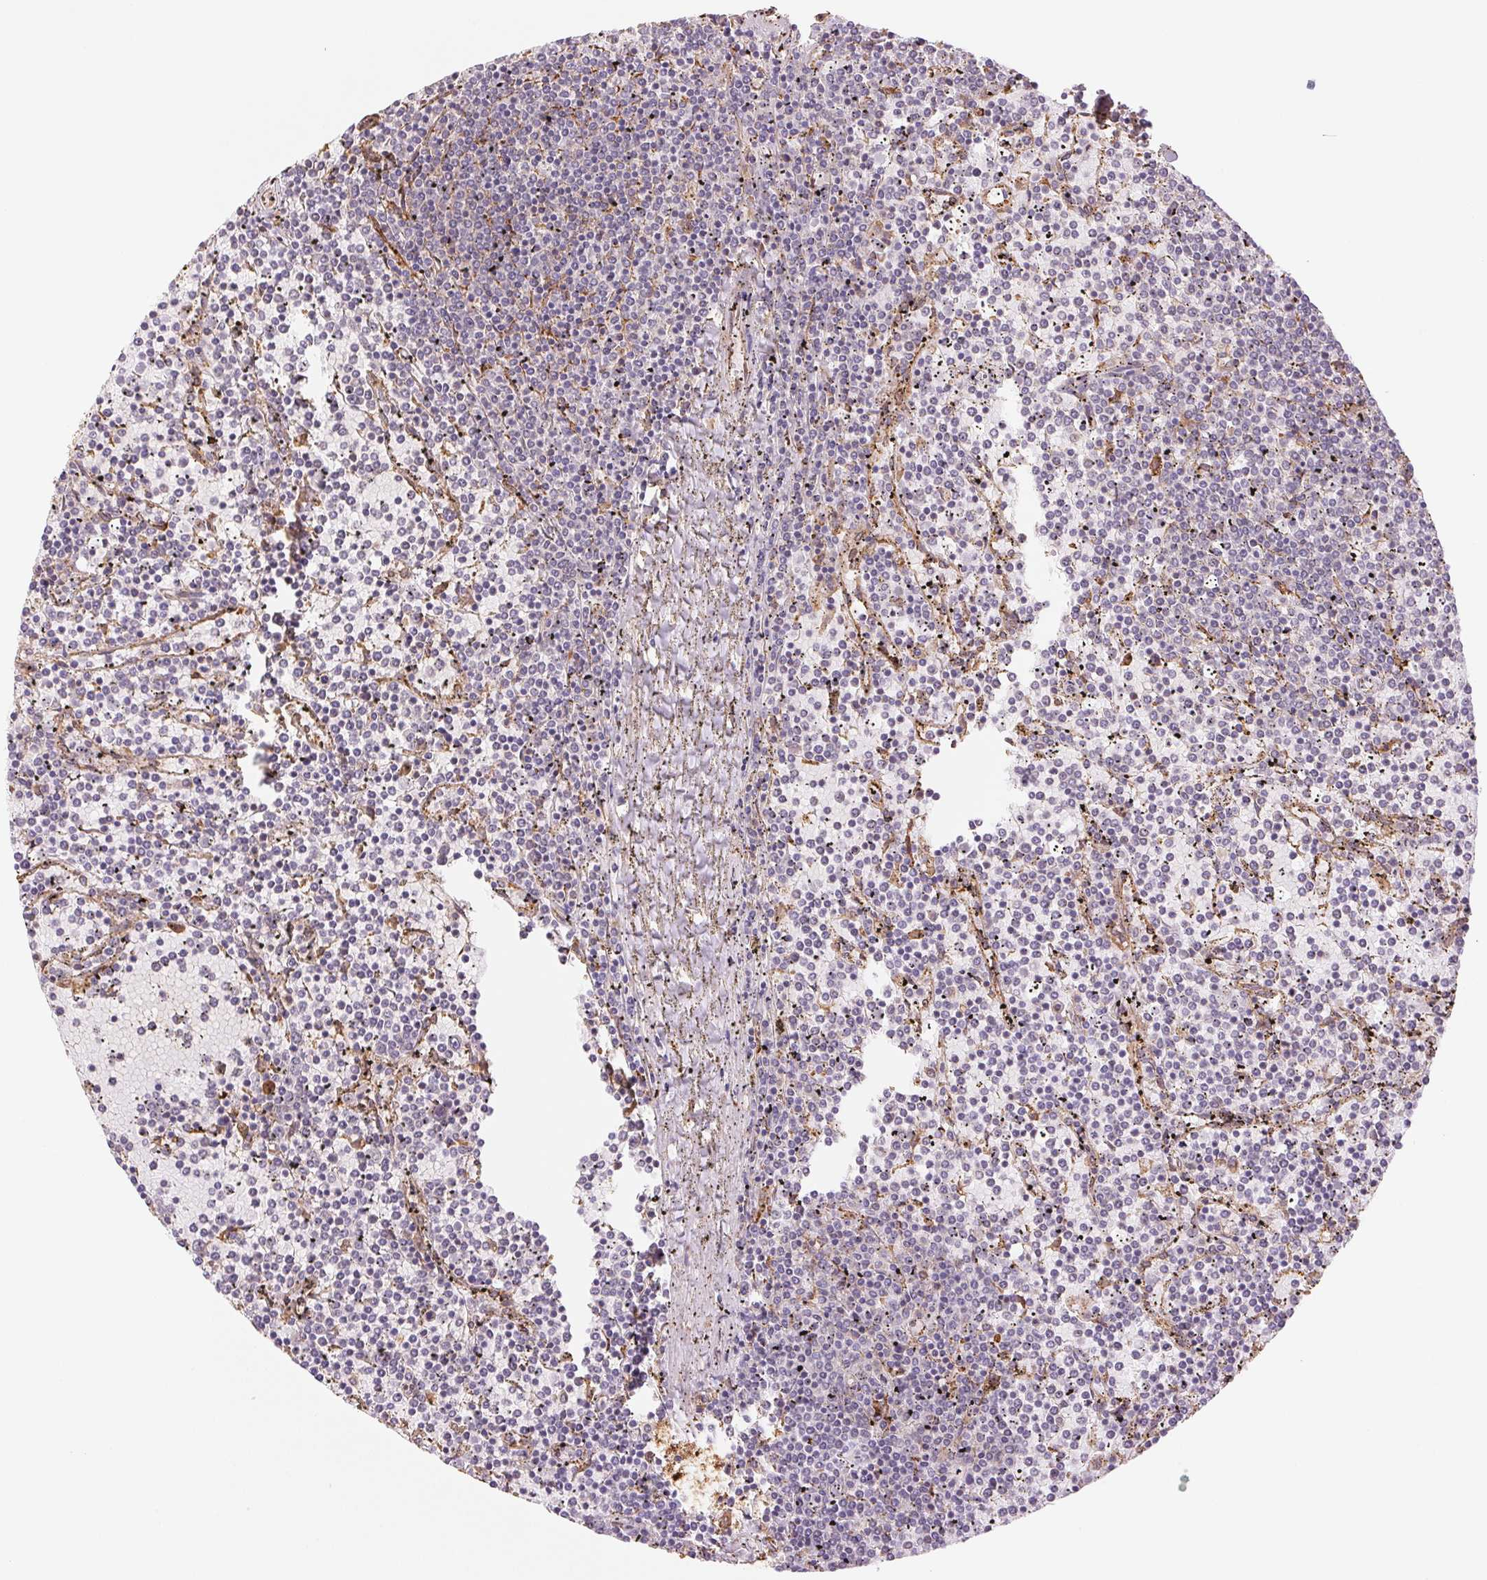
{"staining": {"intensity": "negative", "quantity": "none", "location": "none"}, "tissue": "lymphoma", "cell_type": "Tumor cells", "image_type": "cancer", "snomed": [{"axis": "morphology", "description": "Malignant lymphoma, non-Hodgkin's type, Low grade"}, {"axis": "topography", "description": "Spleen"}], "caption": "The immunohistochemistry (IHC) image has no significant staining in tumor cells of low-grade malignant lymphoma, non-Hodgkin's type tissue.", "gene": "RCN3", "patient": {"sex": "female", "age": 77}}